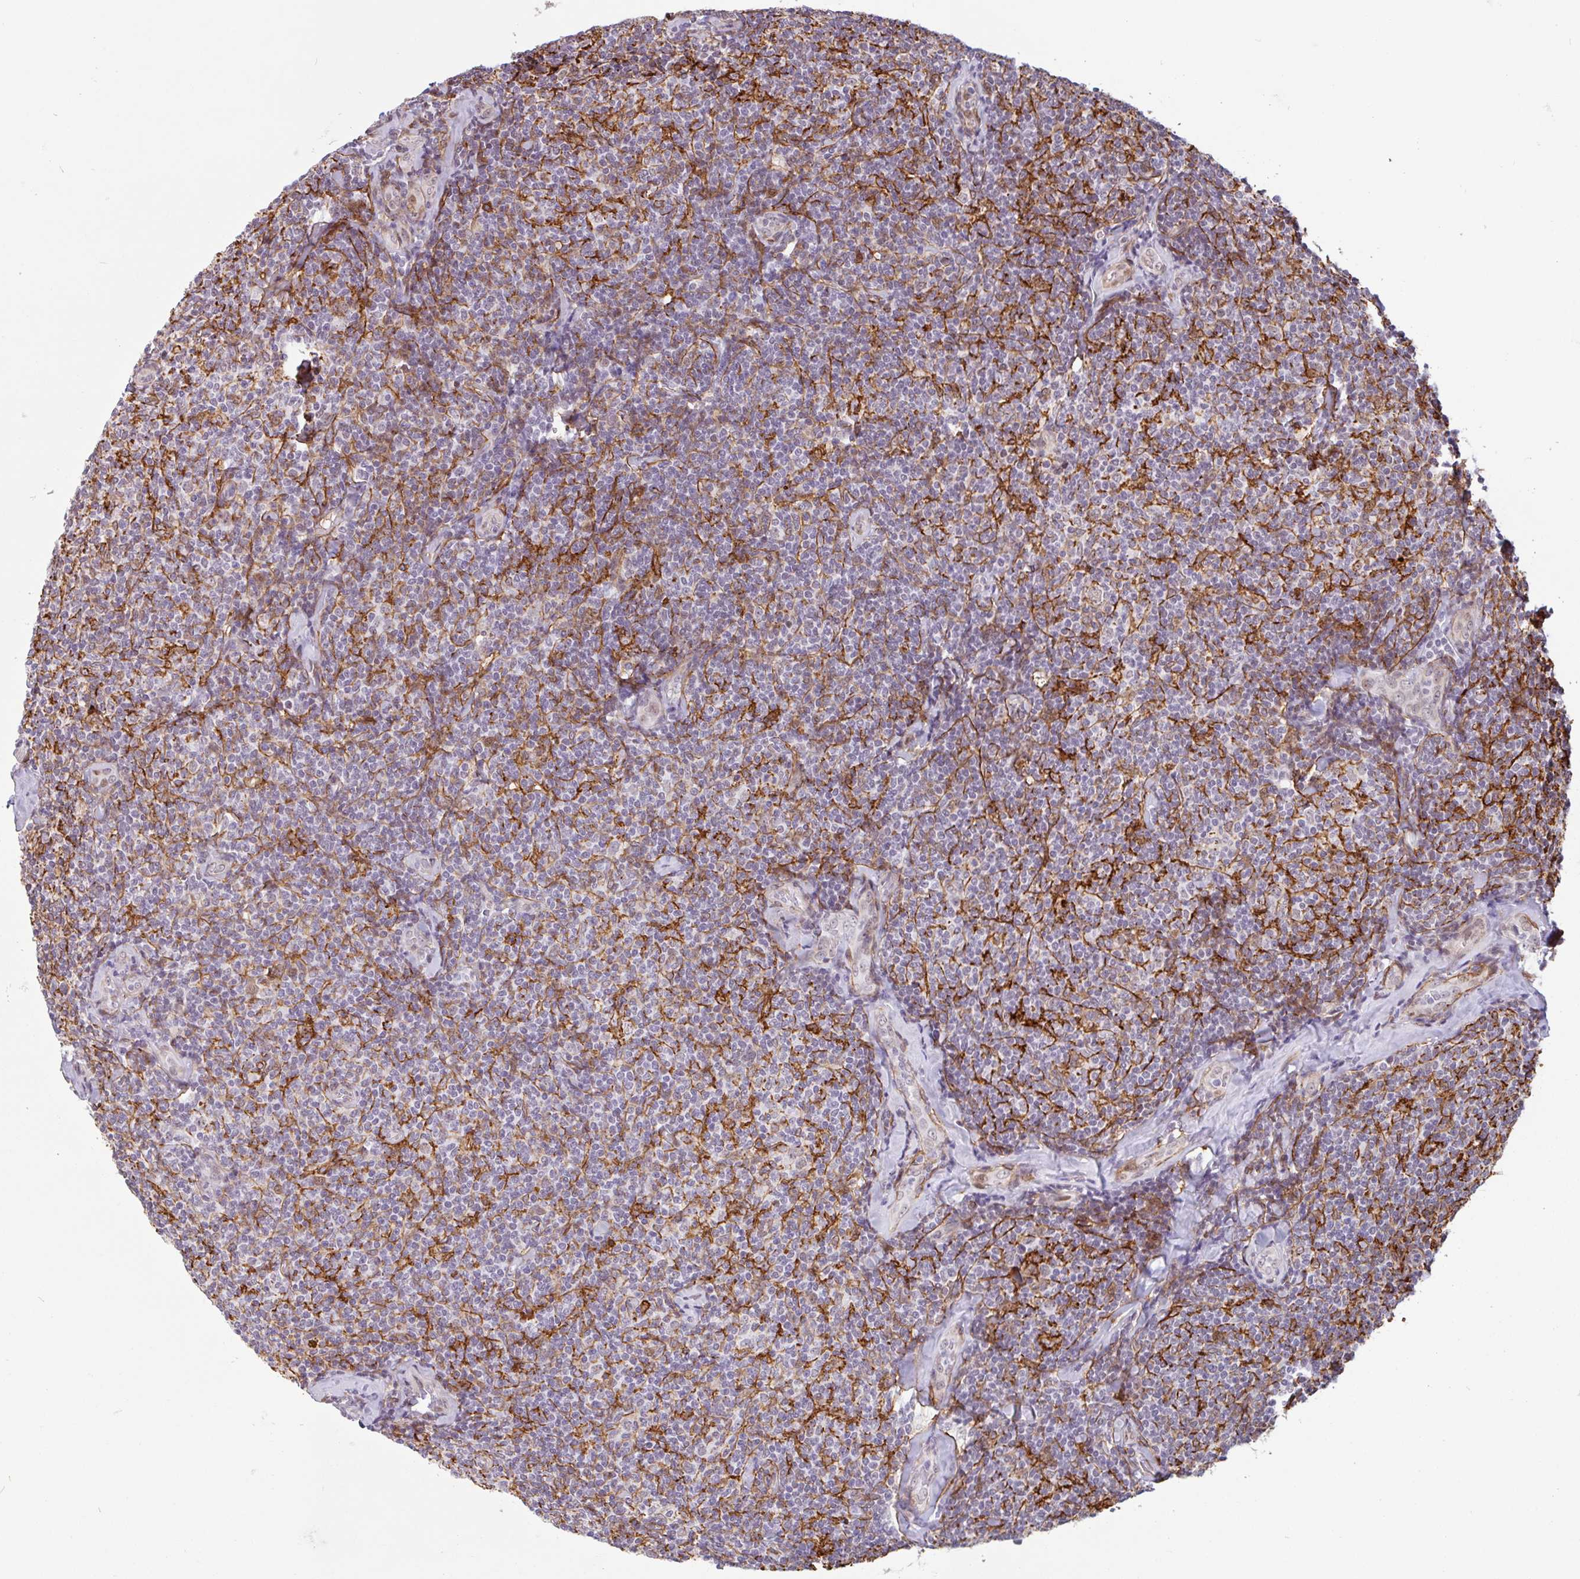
{"staining": {"intensity": "negative", "quantity": "none", "location": "none"}, "tissue": "lymphoma", "cell_type": "Tumor cells", "image_type": "cancer", "snomed": [{"axis": "morphology", "description": "Malignant lymphoma, non-Hodgkin's type, Low grade"}, {"axis": "topography", "description": "Lymph node"}], "caption": "Immunohistochemical staining of lymphoma exhibits no significant expression in tumor cells.", "gene": "TMEM119", "patient": {"sex": "female", "age": 56}}